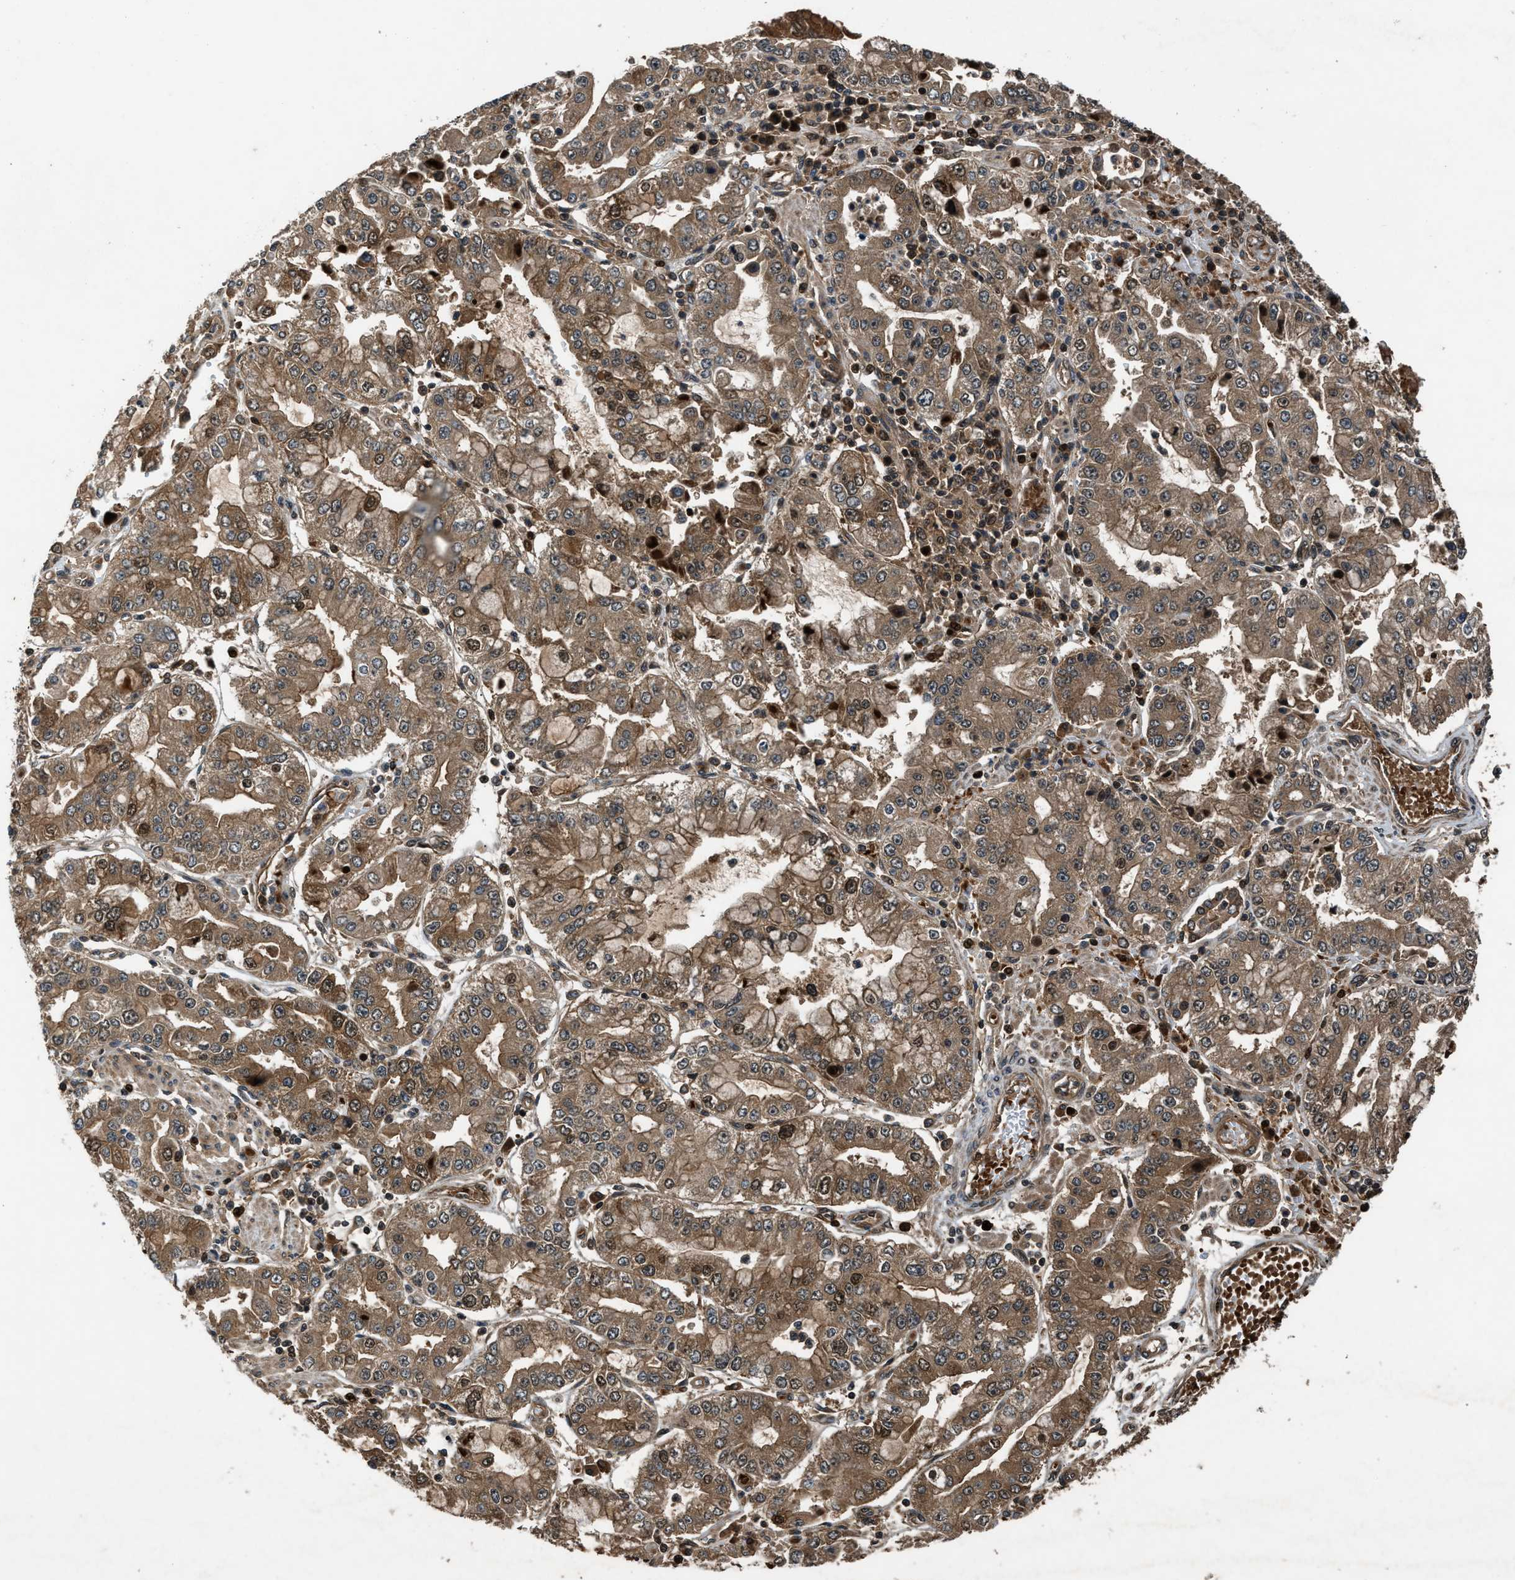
{"staining": {"intensity": "moderate", "quantity": ">75%", "location": "cytoplasmic/membranous"}, "tissue": "stomach cancer", "cell_type": "Tumor cells", "image_type": "cancer", "snomed": [{"axis": "morphology", "description": "Adenocarcinoma, NOS"}, {"axis": "topography", "description": "Stomach"}], "caption": "Tumor cells show medium levels of moderate cytoplasmic/membranous expression in approximately >75% of cells in stomach cancer. Nuclei are stained in blue.", "gene": "RPS6KB1", "patient": {"sex": "male", "age": 76}}